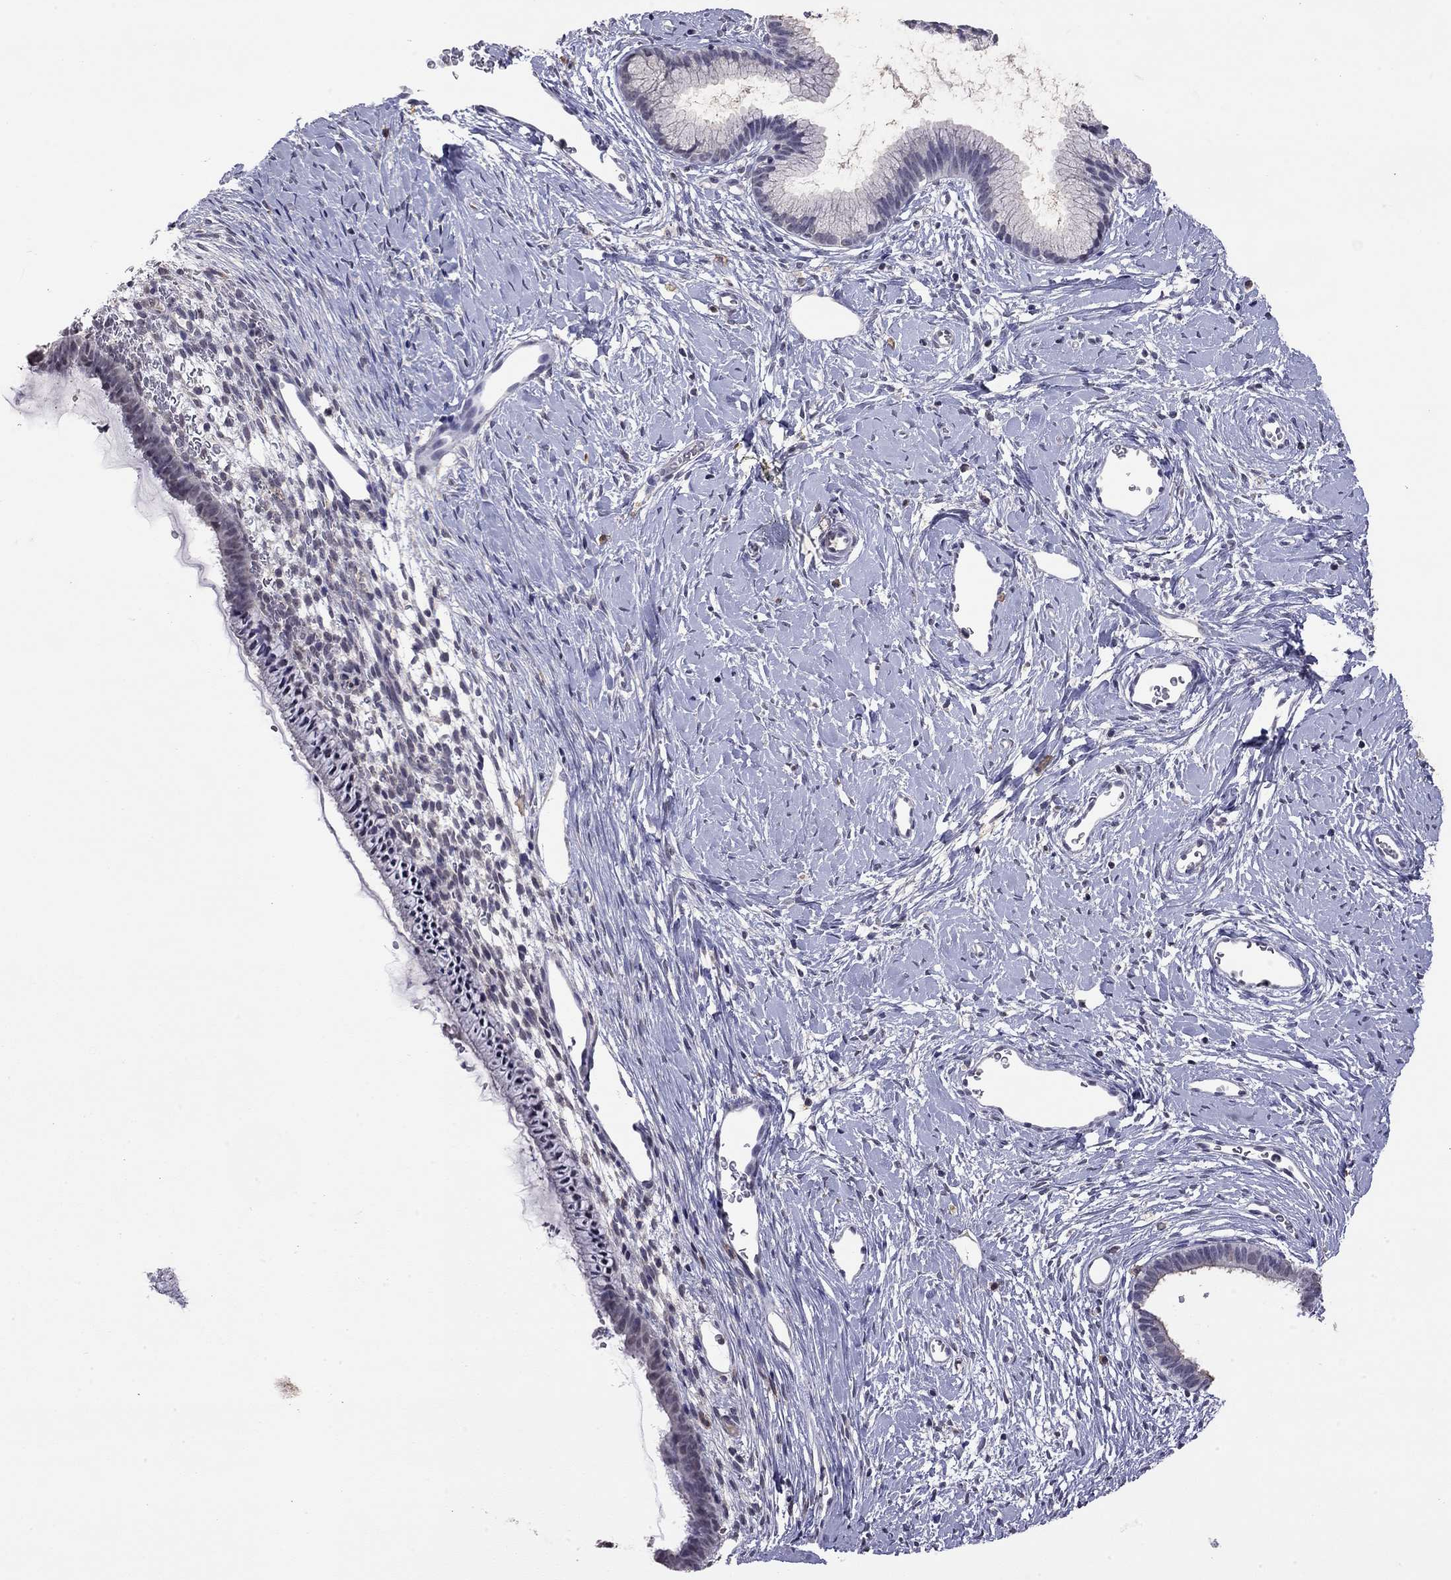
{"staining": {"intensity": "negative", "quantity": "none", "location": "none"}, "tissue": "cervix", "cell_type": "Glandular cells", "image_type": "normal", "snomed": [{"axis": "morphology", "description": "Normal tissue, NOS"}, {"axis": "topography", "description": "Cervix"}], "caption": "Immunohistochemistry (IHC) image of benign human cervix stained for a protein (brown), which exhibits no positivity in glandular cells. (Stains: DAB (3,3'-diaminobenzidine) IHC with hematoxylin counter stain, Microscopy: brightfield microscopy at high magnification).", "gene": "WNK3", "patient": {"sex": "female", "age": 40}}